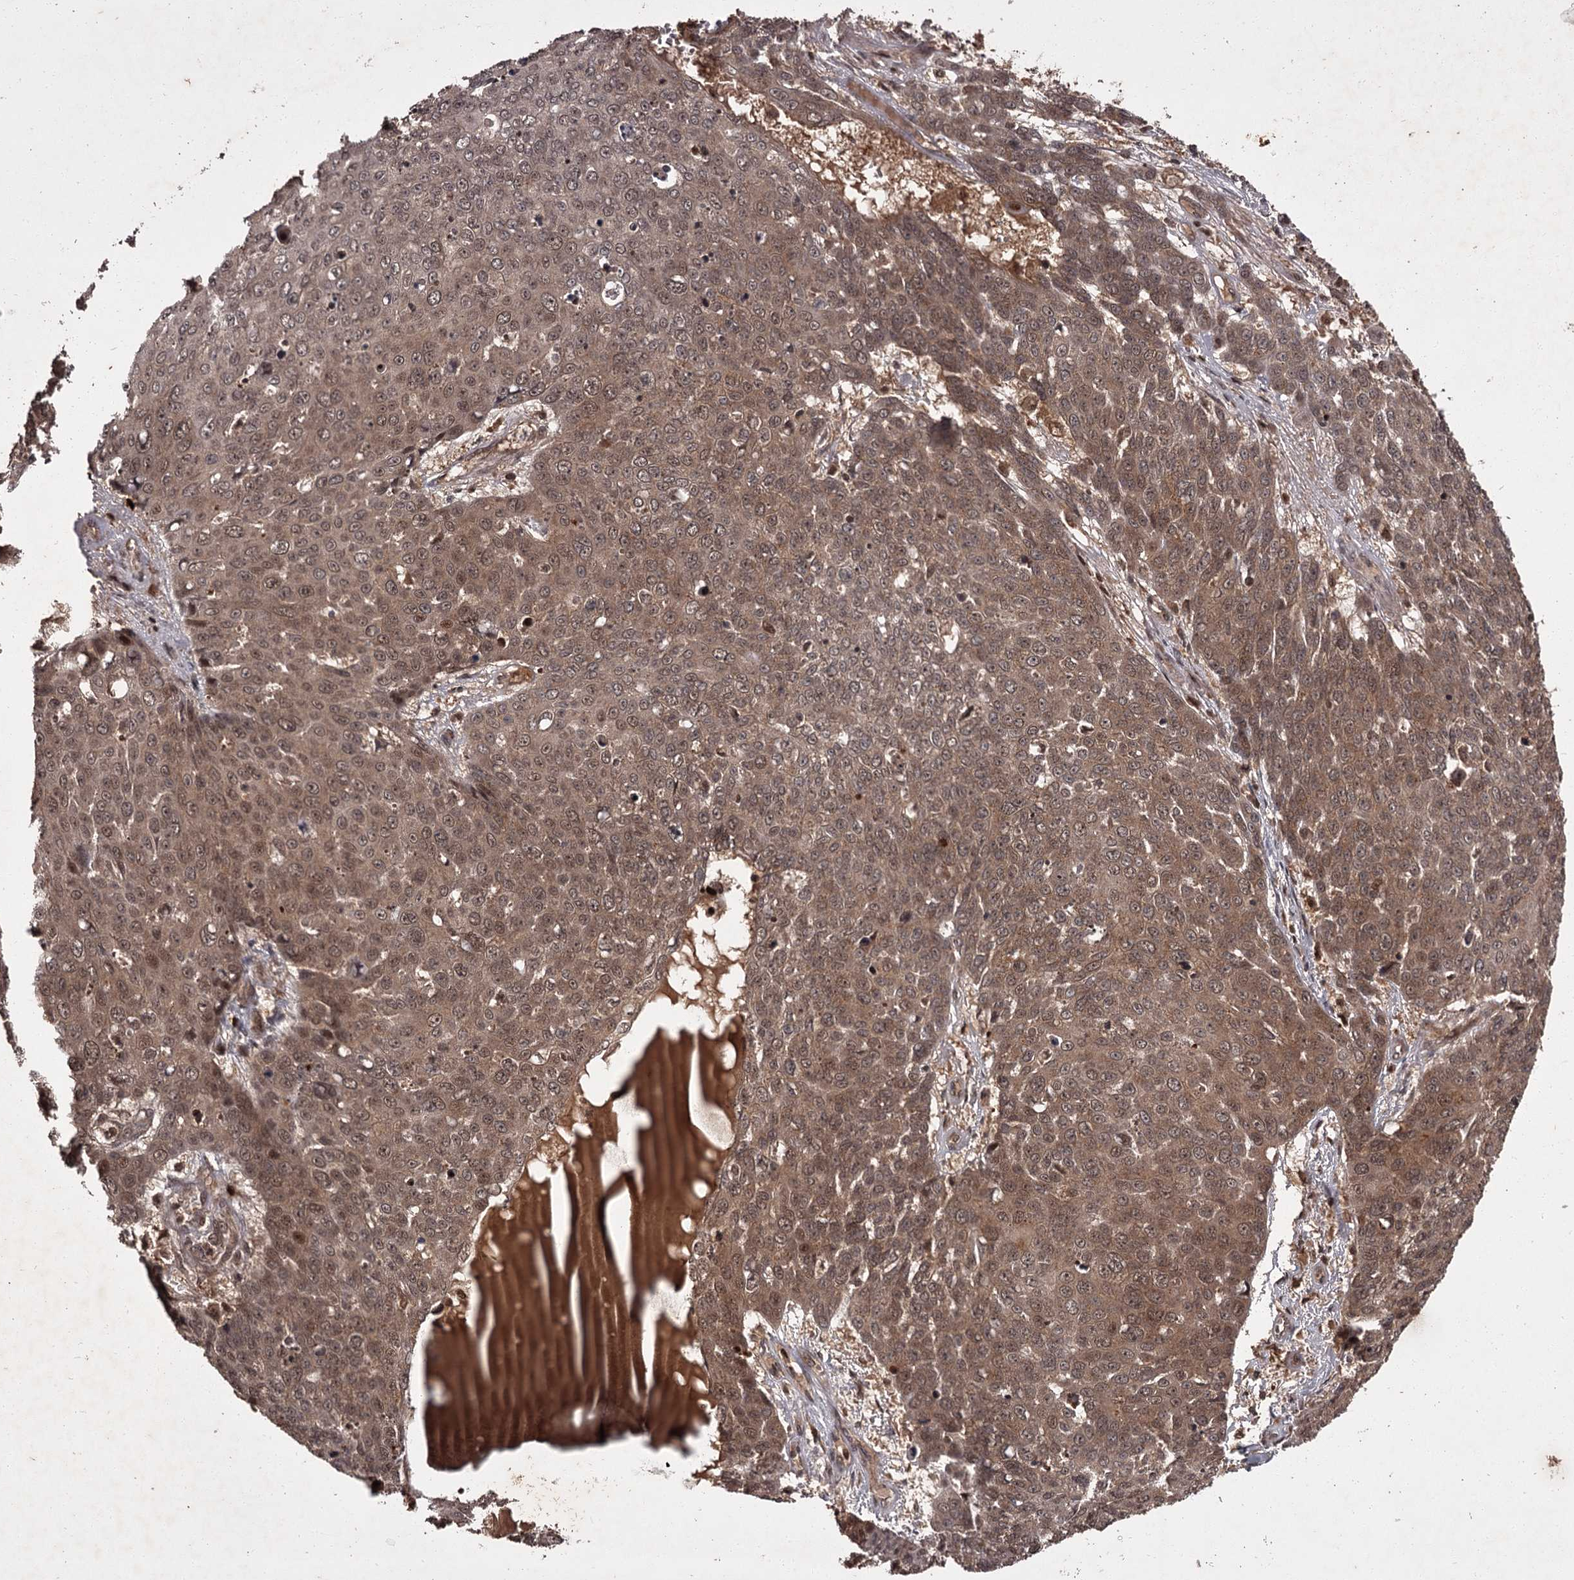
{"staining": {"intensity": "moderate", "quantity": "25%-75%", "location": "cytoplasmic/membranous,nuclear"}, "tissue": "skin cancer", "cell_type": "Tumor cells", "image_type": "cancer", "snomed": [{"axis": "morphology", "description": "Squamous cell carcinoma, NOS"}, {"axis": "topography", "description": "Skin"}], "caption": "Skin cancer was stained to show a protein in brown. There is medium levels of moderate cytoplasmic/membranous and nuclear staining in about 25%-75% of tumor cells.", "gene": "TBC1D23", "patient": {"sex": "male", "age": 71}}